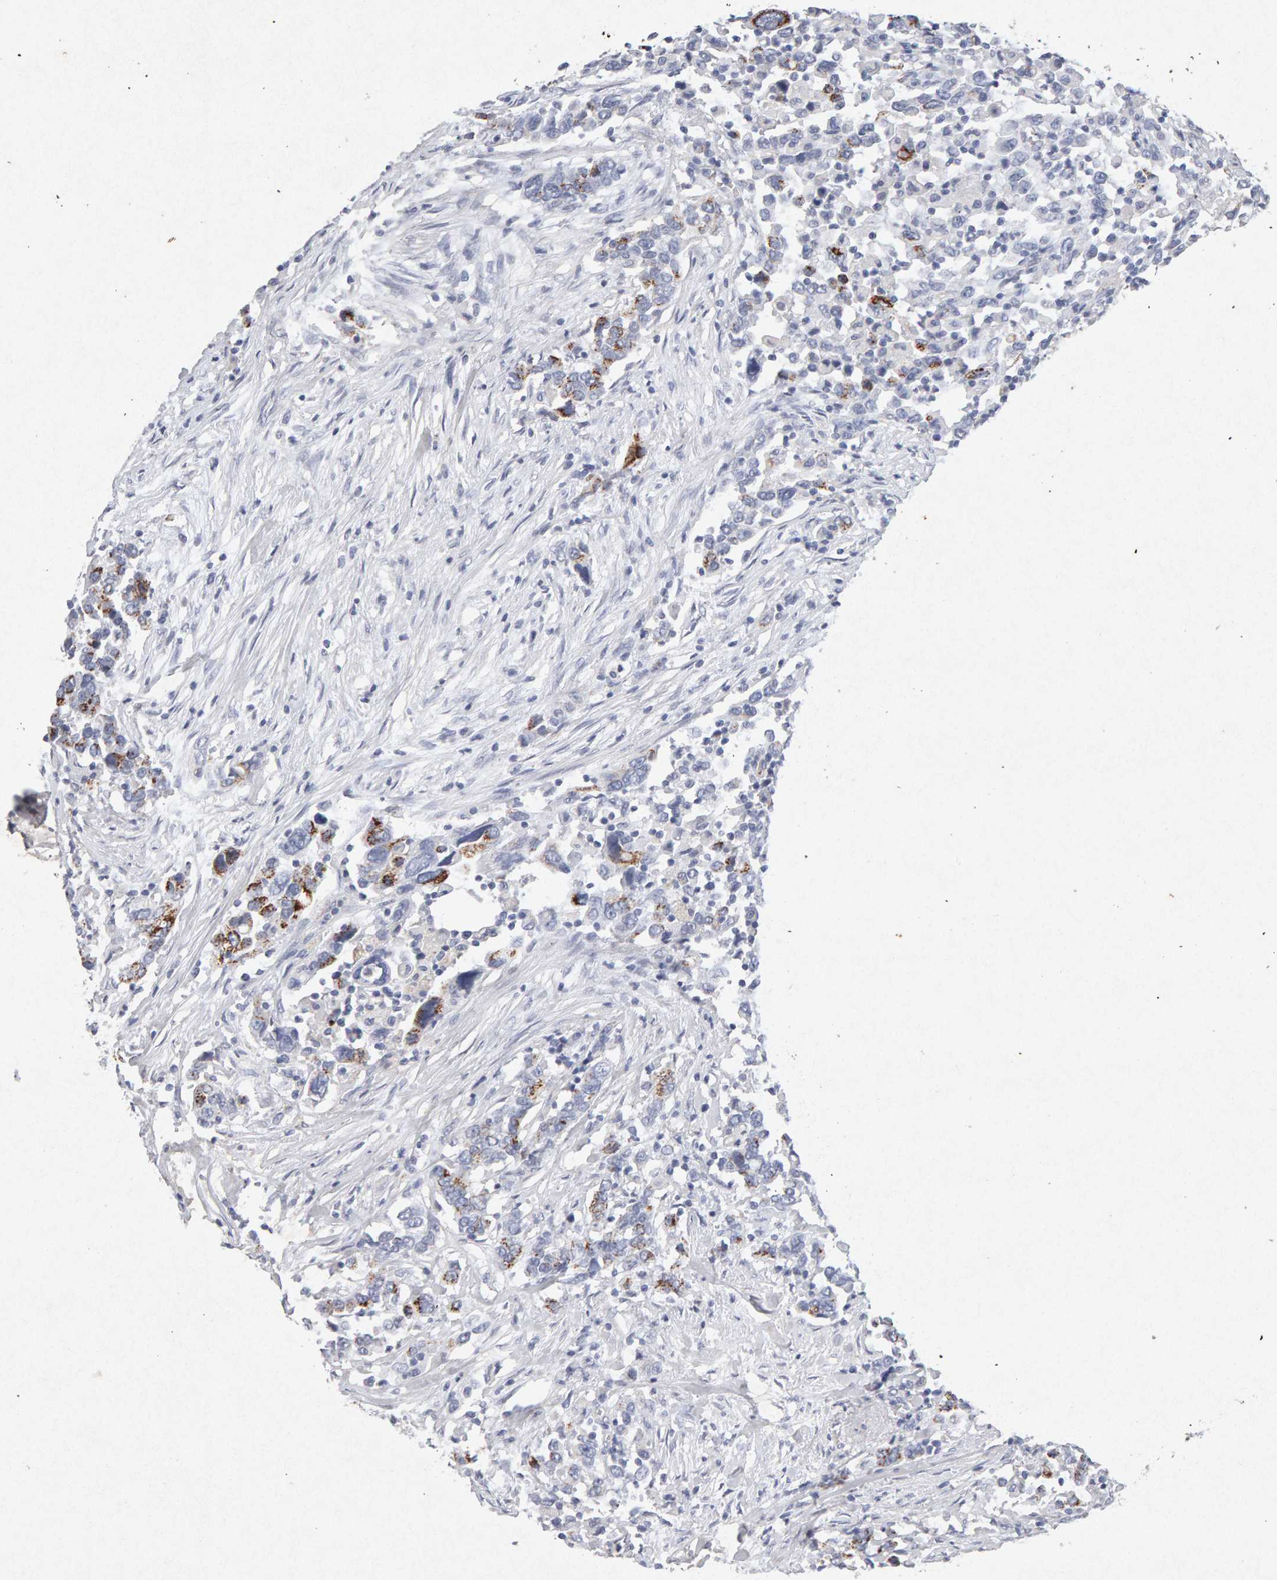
{"staining": {"intensity": "moderate", "quantity": "<25%", "location": "cytoplasmic/membranous"}, "tissue": "urothelial cancer", "cell_type": "Tumor cells", "image_type": "cancer", "snomed": [{"axis": "morphology", "description": "Urothelial carcinoma, High grade"}, {"axis": "topography", "description": "Urinary bladder"}], "caption": "High-magnification brightfield microscopy of urothelial cancer stained with DAB (brown) and counterstained with hematoxylin (blue). tumor cells exhibit moderate cytoplasmic/membranous staining is present in approximately<25% of cells.", "gene": "PTPRM", "patient": {"sex": "male", "age": 61}}